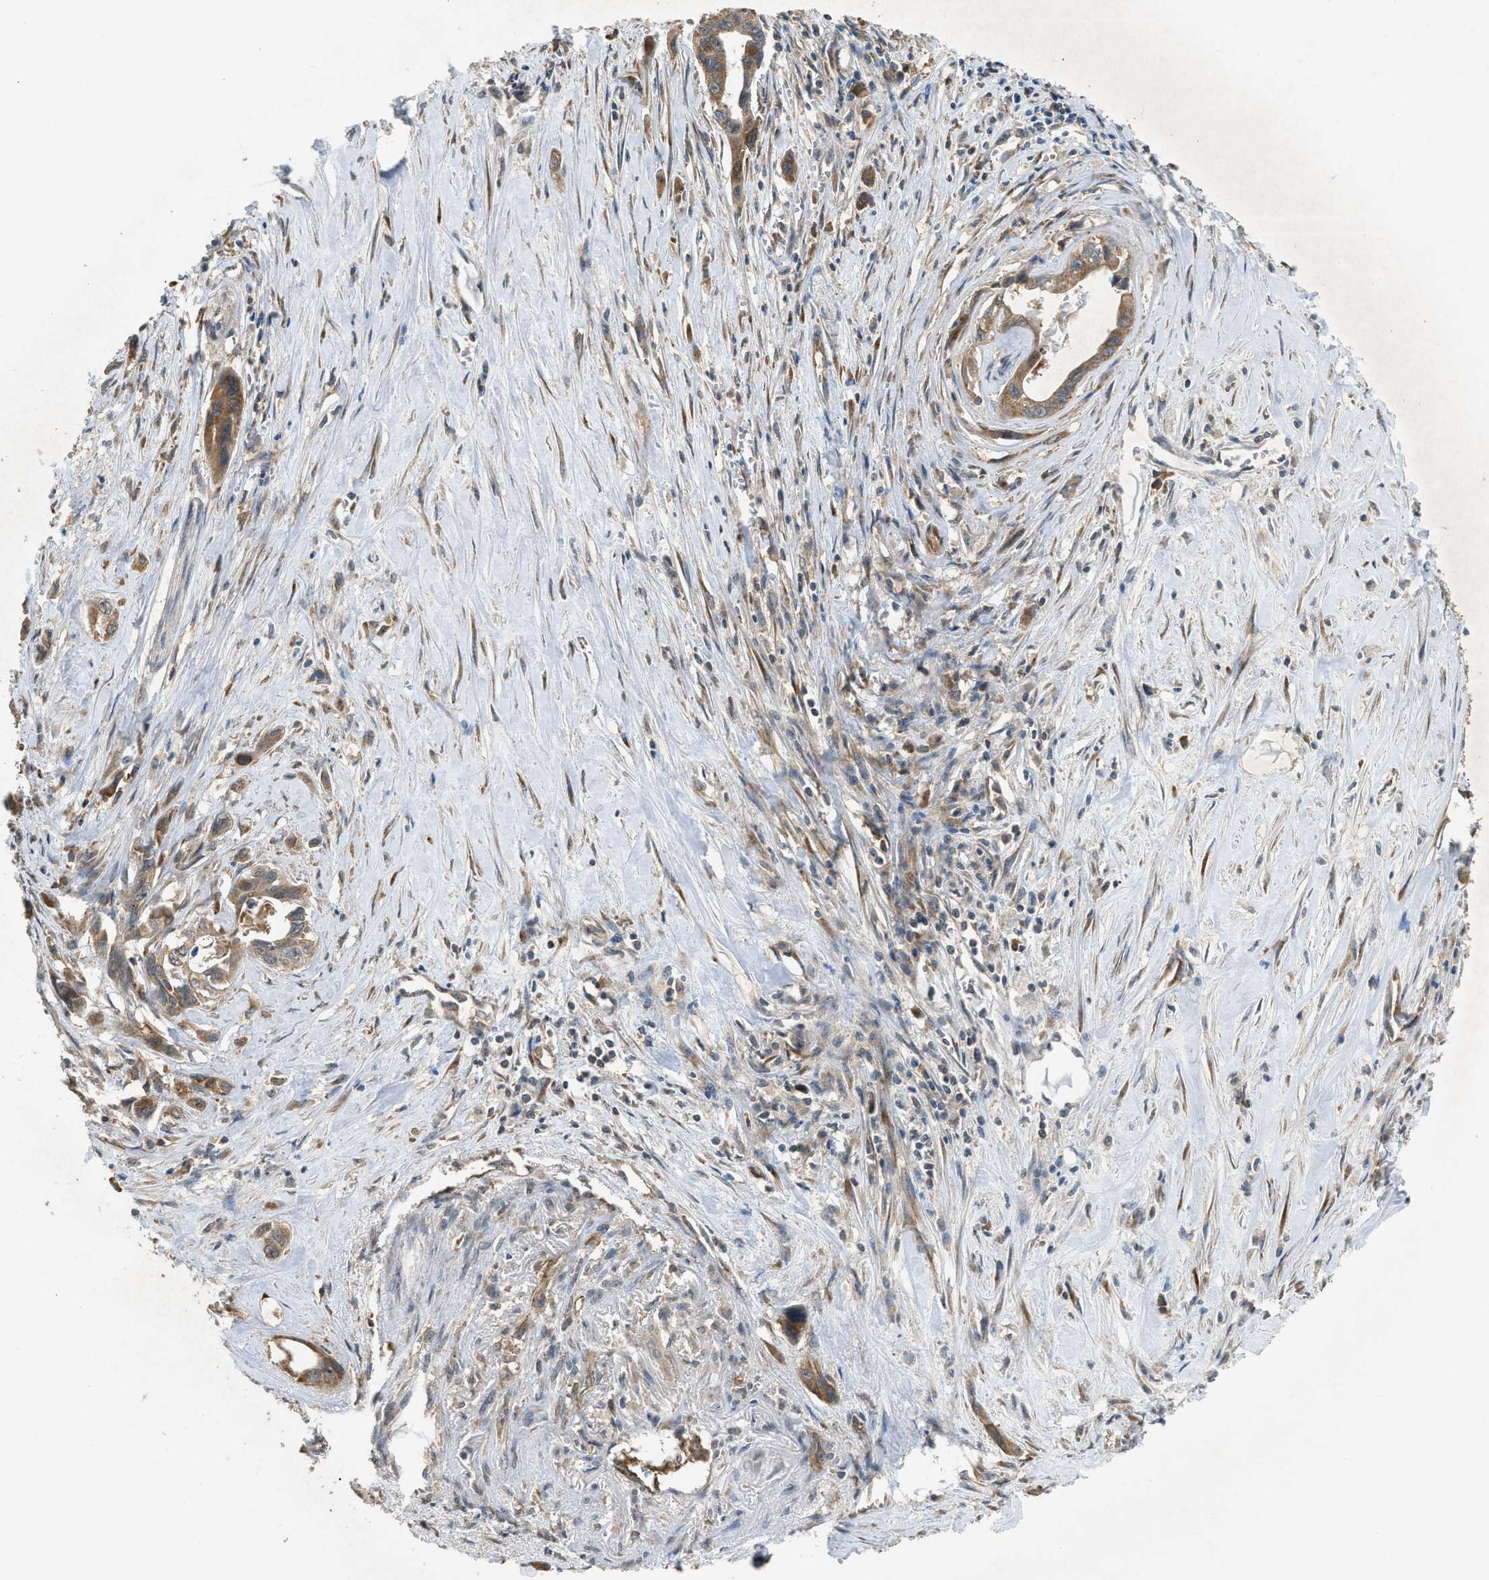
{"staining": {"intensity": "moderate", "quantity": ">75%", "location": "cytoplasmic/membranous"}, "tissue": "pancreatic cancer", "cell_type": "Tumor cells", "image_type": "cancer", "snomed": [{"axis": "morphology", "description": "Adenocarcinoma, NOS"}, {"axis": "topography", "description": "Pancreas"}], "caption": "Immunohistochemistry of human pancreatic cancer displays medium levels of moderate cytoplasmic/membranous expression in approximately >75% of tumor cells.", "gene": "HIP1R", "patient": {"sex": "male", "age": 73}}